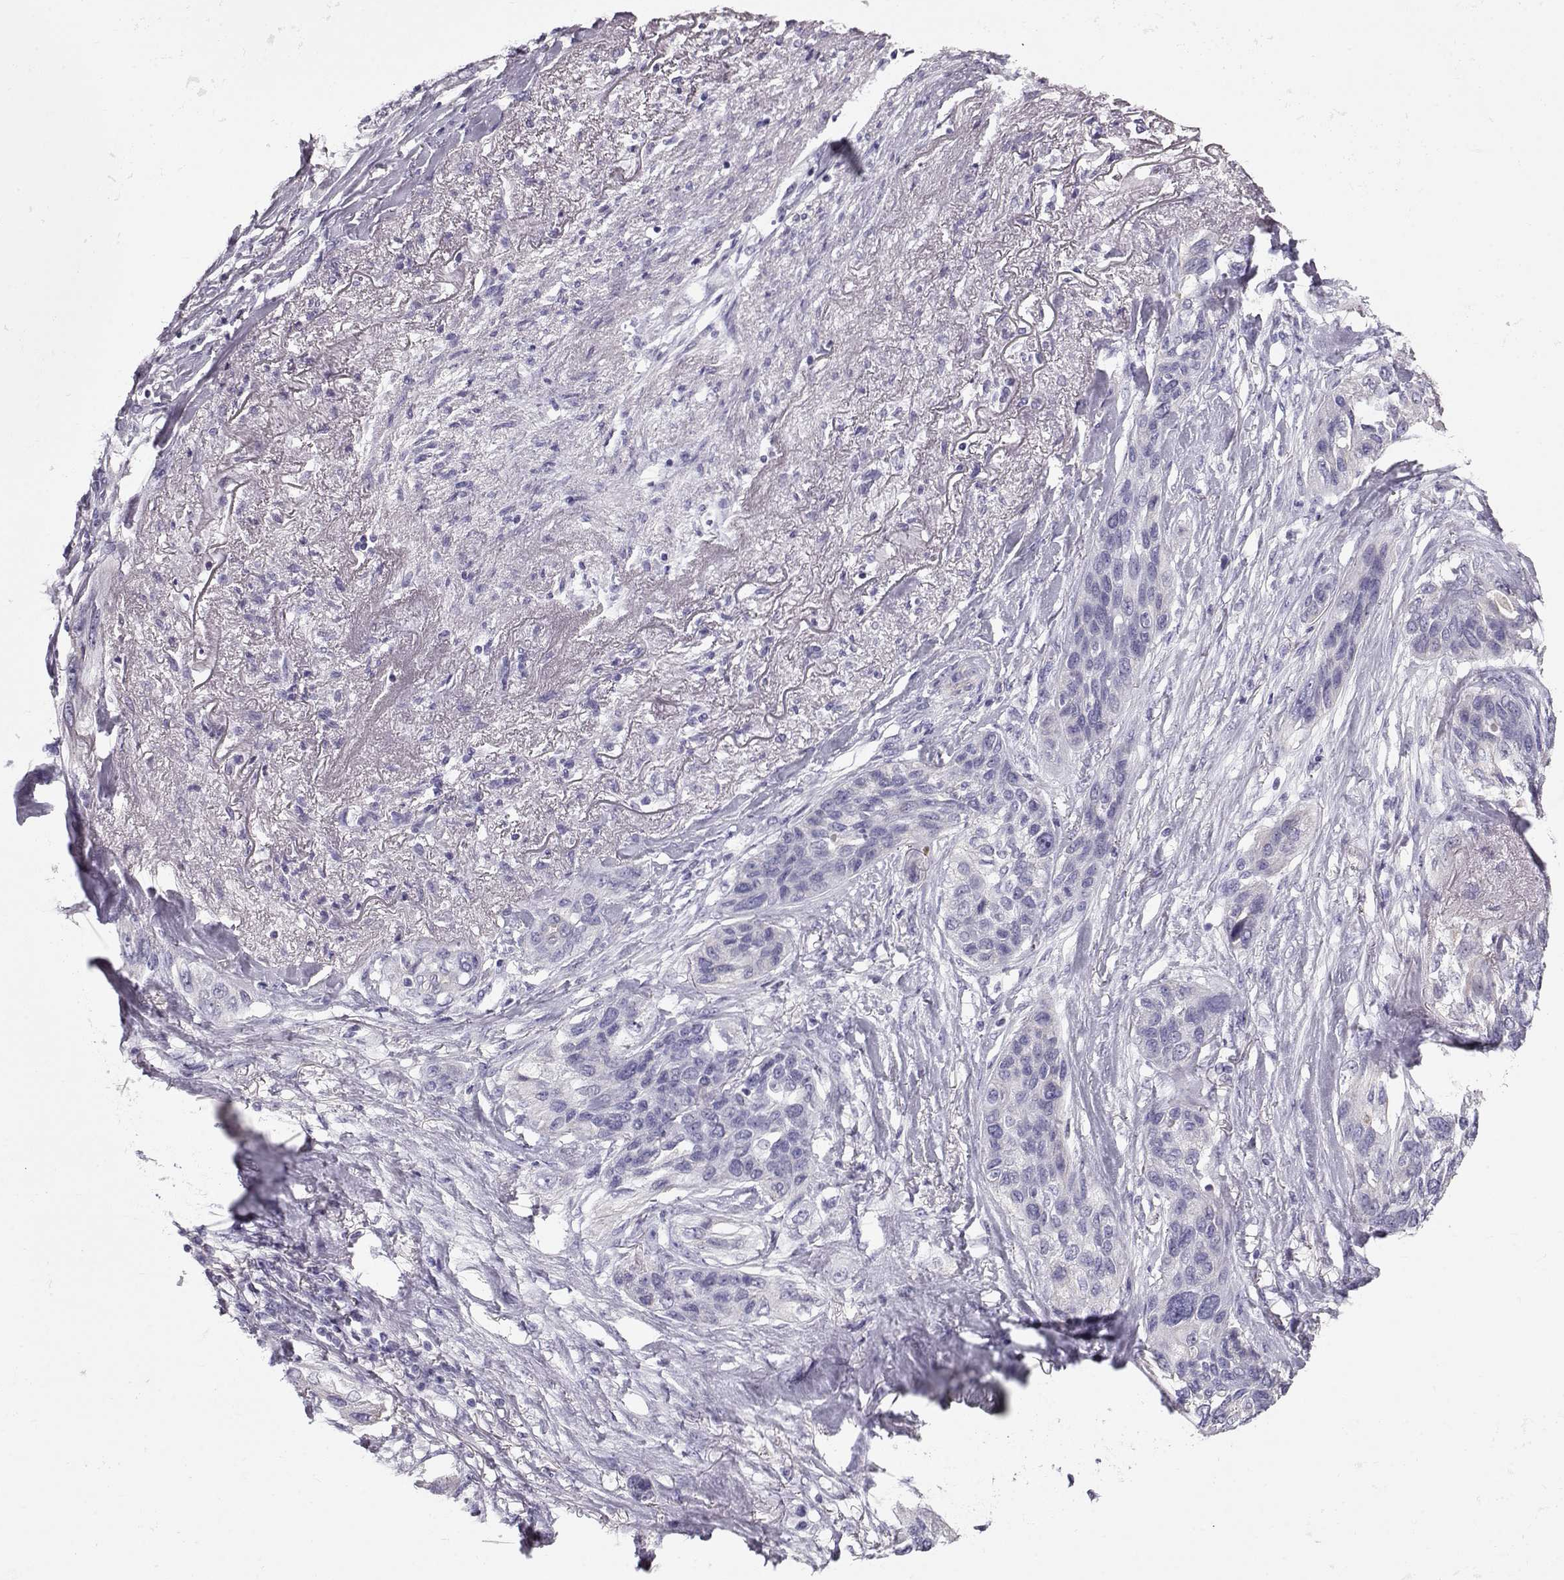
{"staining": {"intensity": "negative", "quantity": "none", "location": "none"}, "tissue": "lung cancer", "cell_type": "Tumor cells", "image_type": "cancer", "snomed": [{"axis": "morphology", "description": "Squamous cell carcinoma, NOS"}, {"axis": "topography", "description": "Lung"}], "caption": "An IHC histopathology image of squamous cell carcinoma (lung) is shown. There is no staining in tumor cells of squamous cell carcinoma (lung).", "gene": "GPR26", "patient": {"sex": "female", "age": 70}}